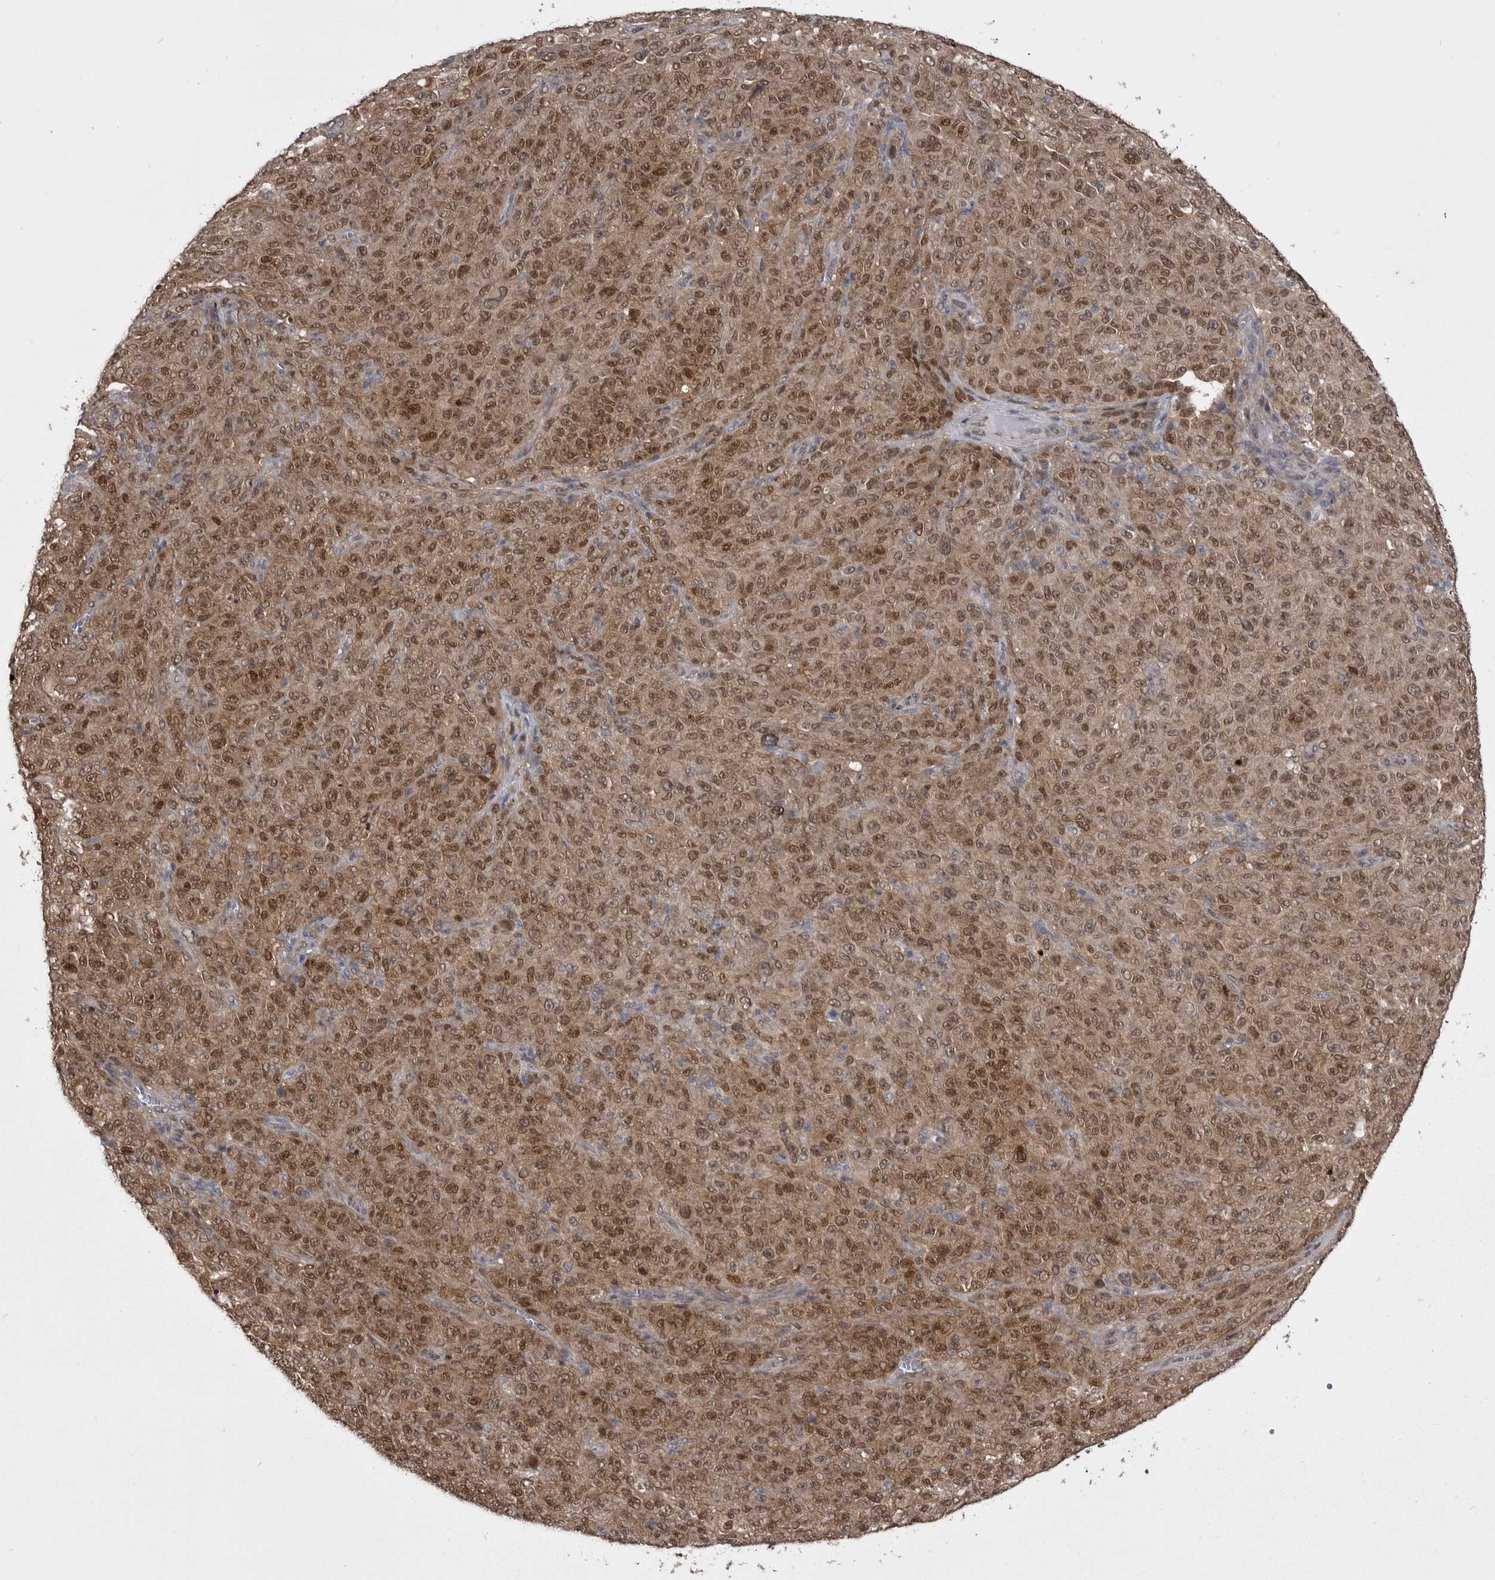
{"staining": {"intensity": "moderate", "quantity": ">75%", "location": "cytoplasmic/membranous,nuclear"}, "tissue": "melanoma", "cell_type": "Tumor cells", "image_type": "cancer", "snomed": [{"axis": "morphology", "description": "Malignant melanoma, NOS"}, {"axis": "topography", "description": "Skin"}], "caption": "This is an image of immunohistochemistry staining of malignant melanoma, which shows moderate staining in the cytoplasmic/membranous and nuclear of tumor cells.", "gene": "ABL1", "patient": {"sex": "female", "age": 82}}